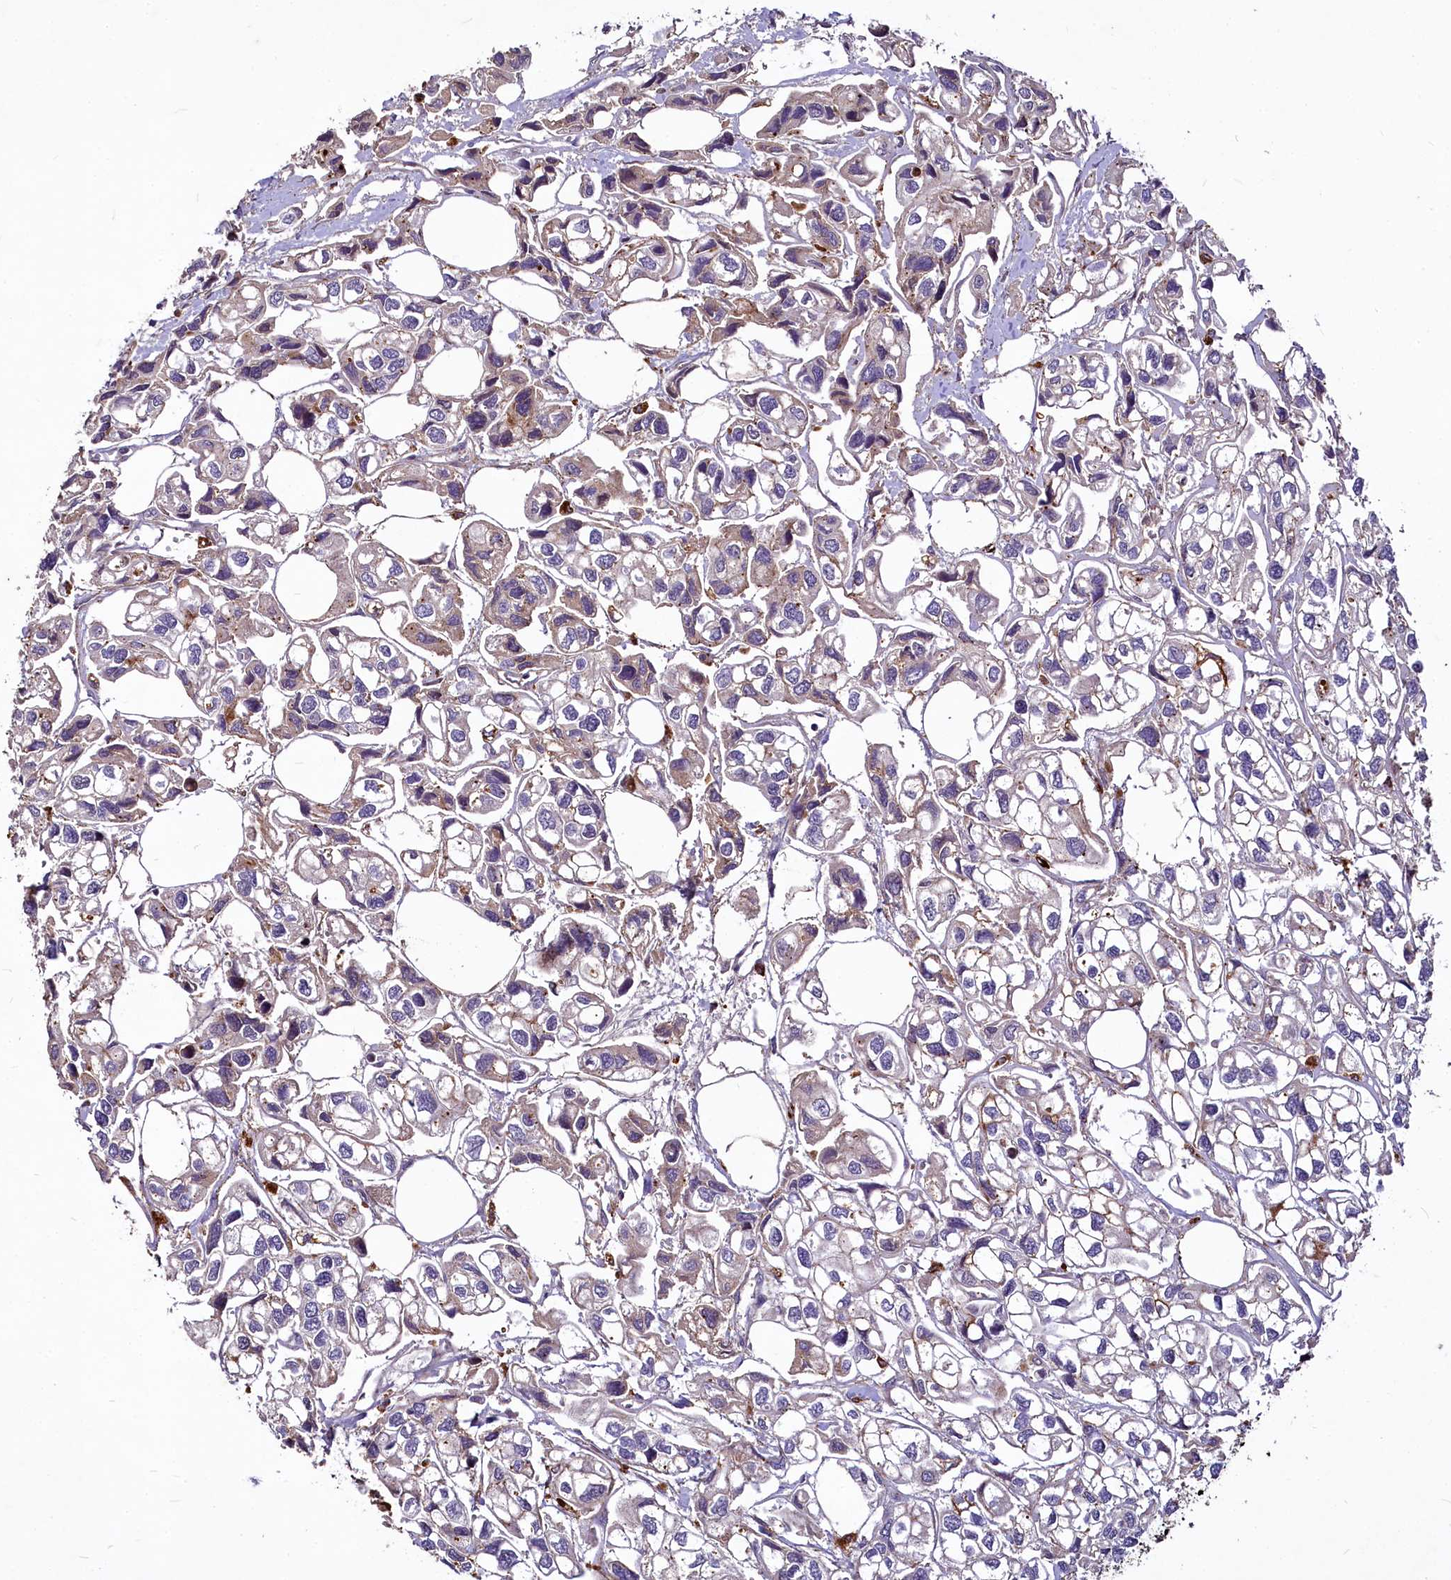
{"staining": {"intensity": "weak", "quantity": "<25%", "location": "cytoplasmic/membranous"}, "tissue": "urothelial cancer", "cell_type": "Tumor cells", "image_type": "cancer", "snomed": [{"axis": "morphology", "description": "Urothelial carcinoma, High grade"}, {"axis": "topography", "description": "Urinary bladder"}], "caption": "Tumor cells show no significant expression in urothelial cancer. (DAB (3,3'-diaminobenzidine) immunohistochemistry, high magnification).", "gene": "C11orf86", "patient": {"sex": "male", "age": 67}}